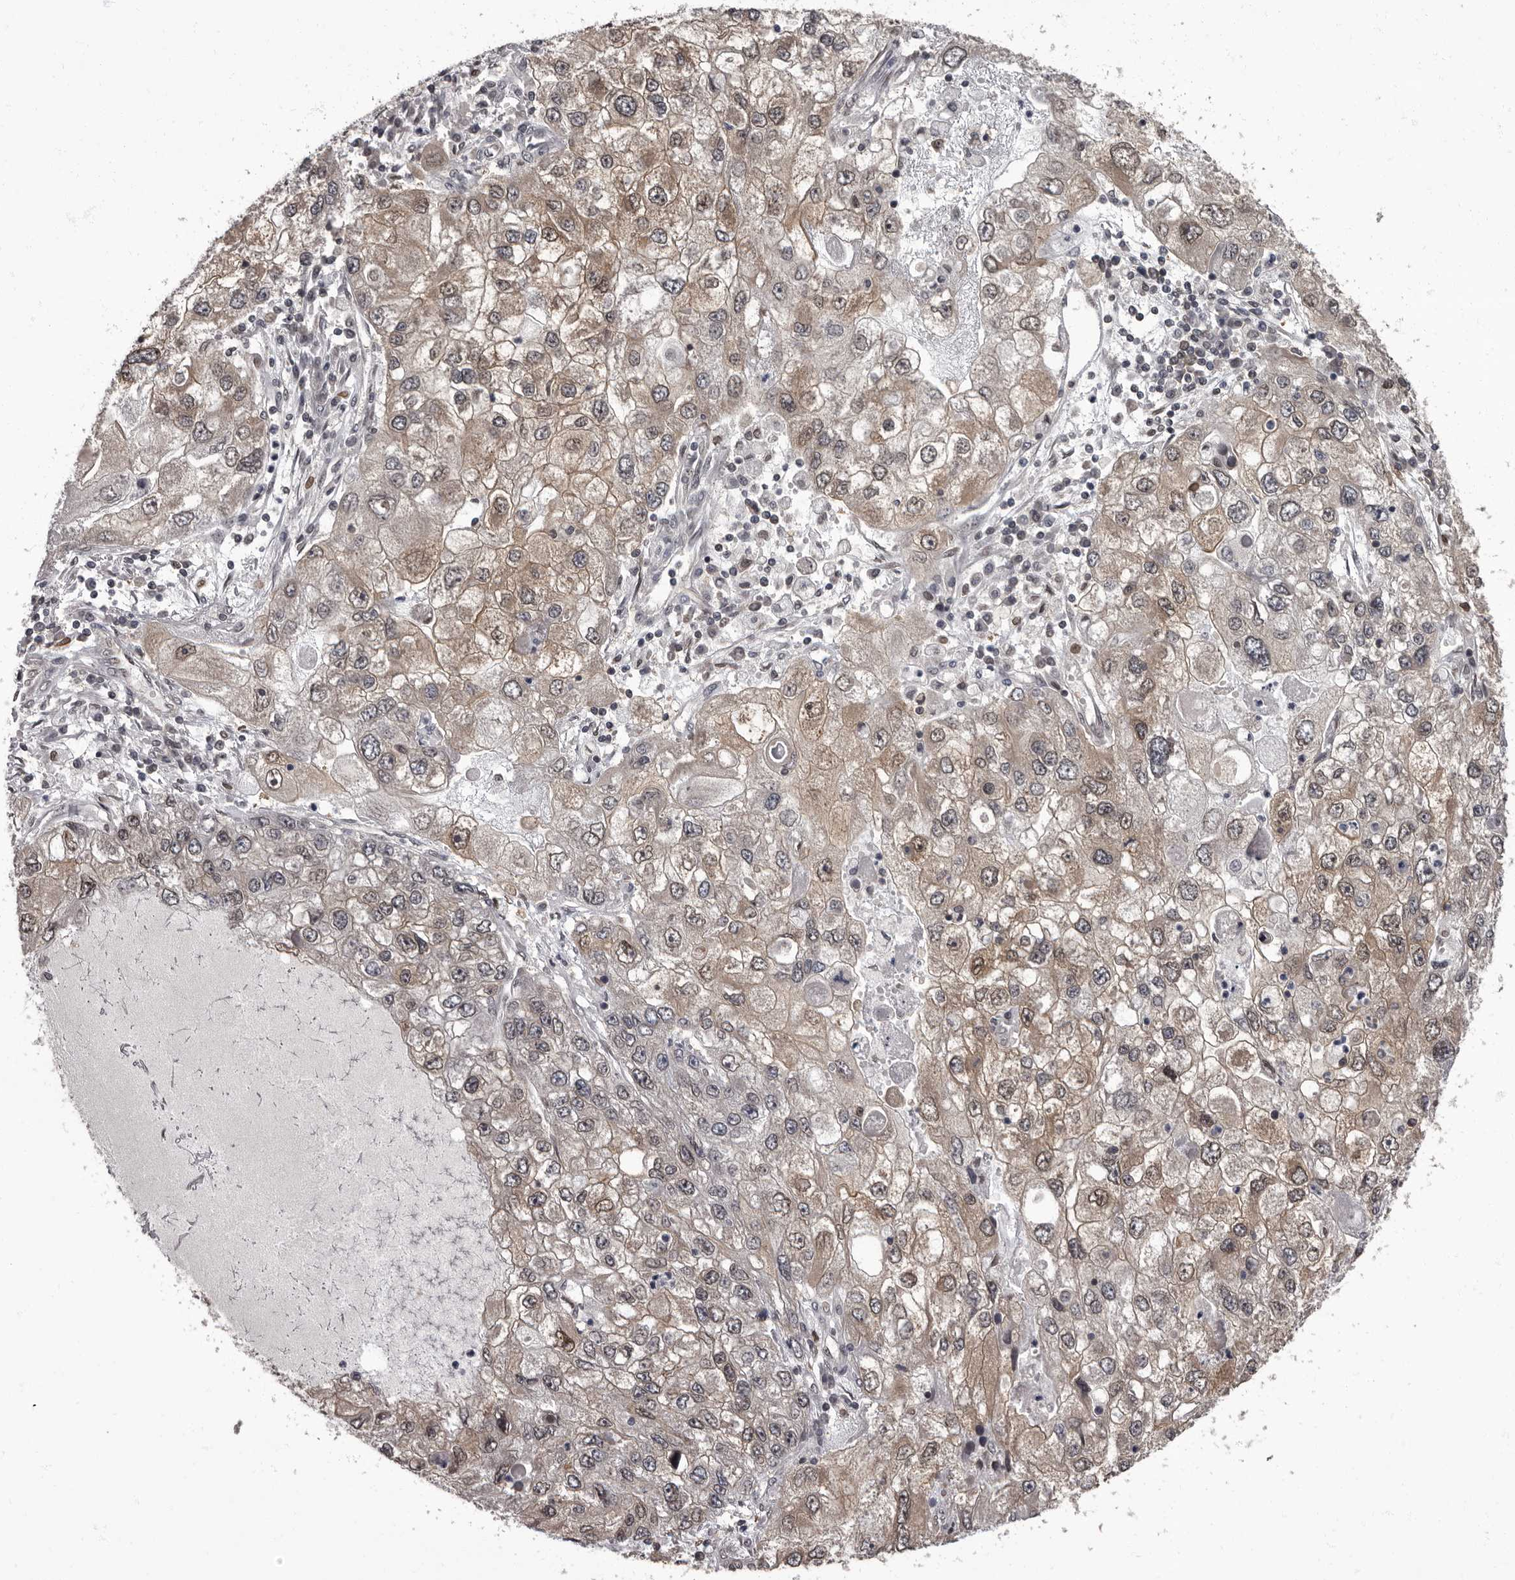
{"staining": {"intensity": "weak", "quantity": ">75%", "location": "cytoplasmic/membranous,nuclear"}, "tissue": "endometrial cancer", "cell_type": "Tumor cells", "image_type": "cancer", "snomed": [{"axis": "morphology", "description": "Adenocarcinoma, NOS"}, {"axis": "topography", "description": "Endometrium"}], "caption": "IHC of human adenocarcinoma (endometrial) exhibits low levels of weak cytoplasmic/membranous and nuclear expression in about >75% of tumor cells.", "gene": "C1orf50", "patient": {"sex": "female", "age": 49}}